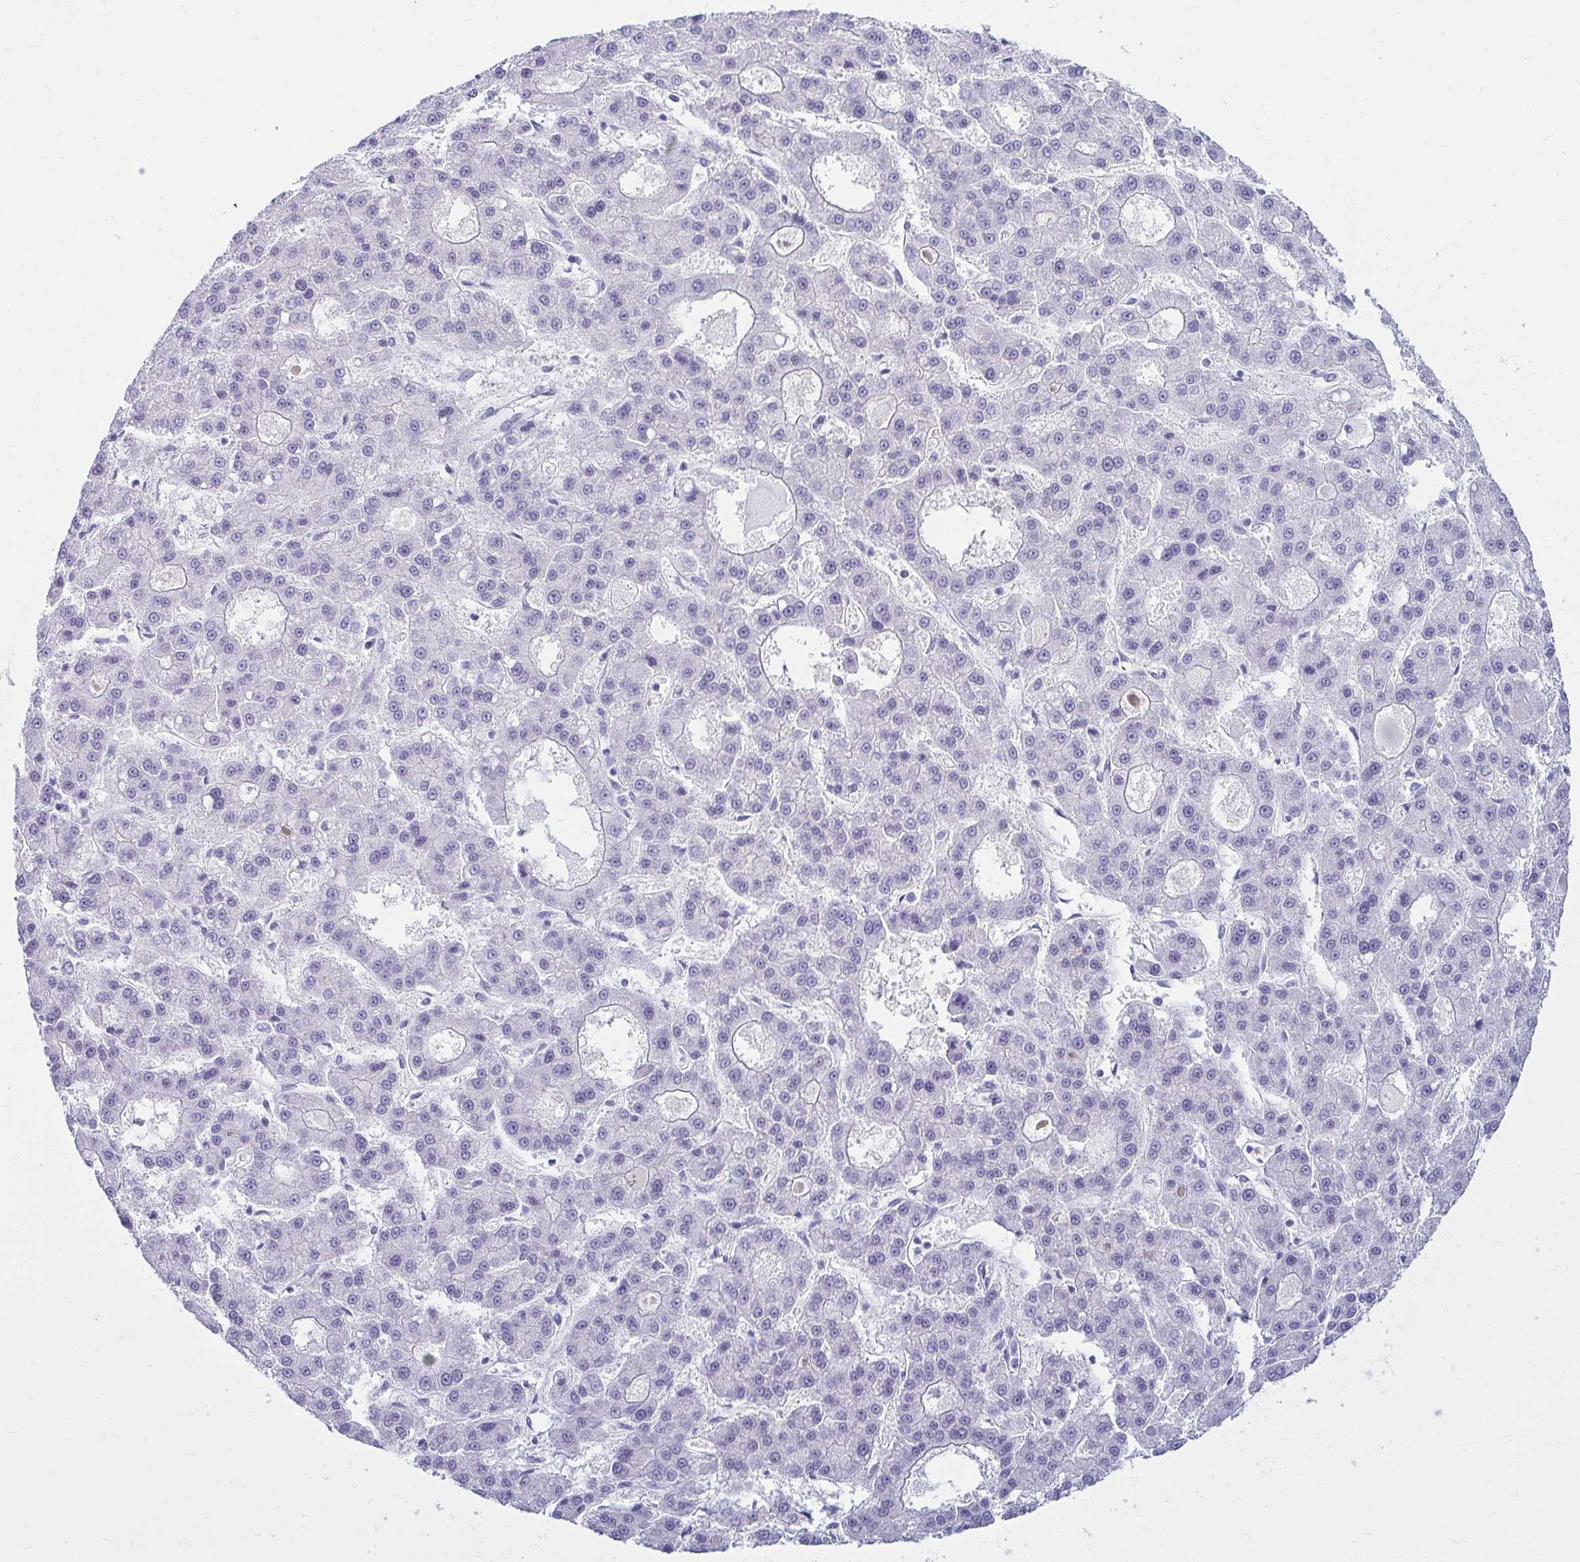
{"staining": {"intensity": "negative", "quantity": "none", "location": "none"}, "tissue": "liver cancer", "cell_type": "Tumor cells", "image_type": "cancer", "snomed": [{"axis": "morphology", "description": "Carcinoma, Hepatocellular, NOS"}, {"axis": "topography", "description": "Liver"}], "caption": "This is a histopathology image of immunohistochemistry staining of liver cancer (hepatocellular carcinoma), which shows no staining in tumor cells.", "gene": "CLGN", "patient": {"sex": "male", "age": 70}}